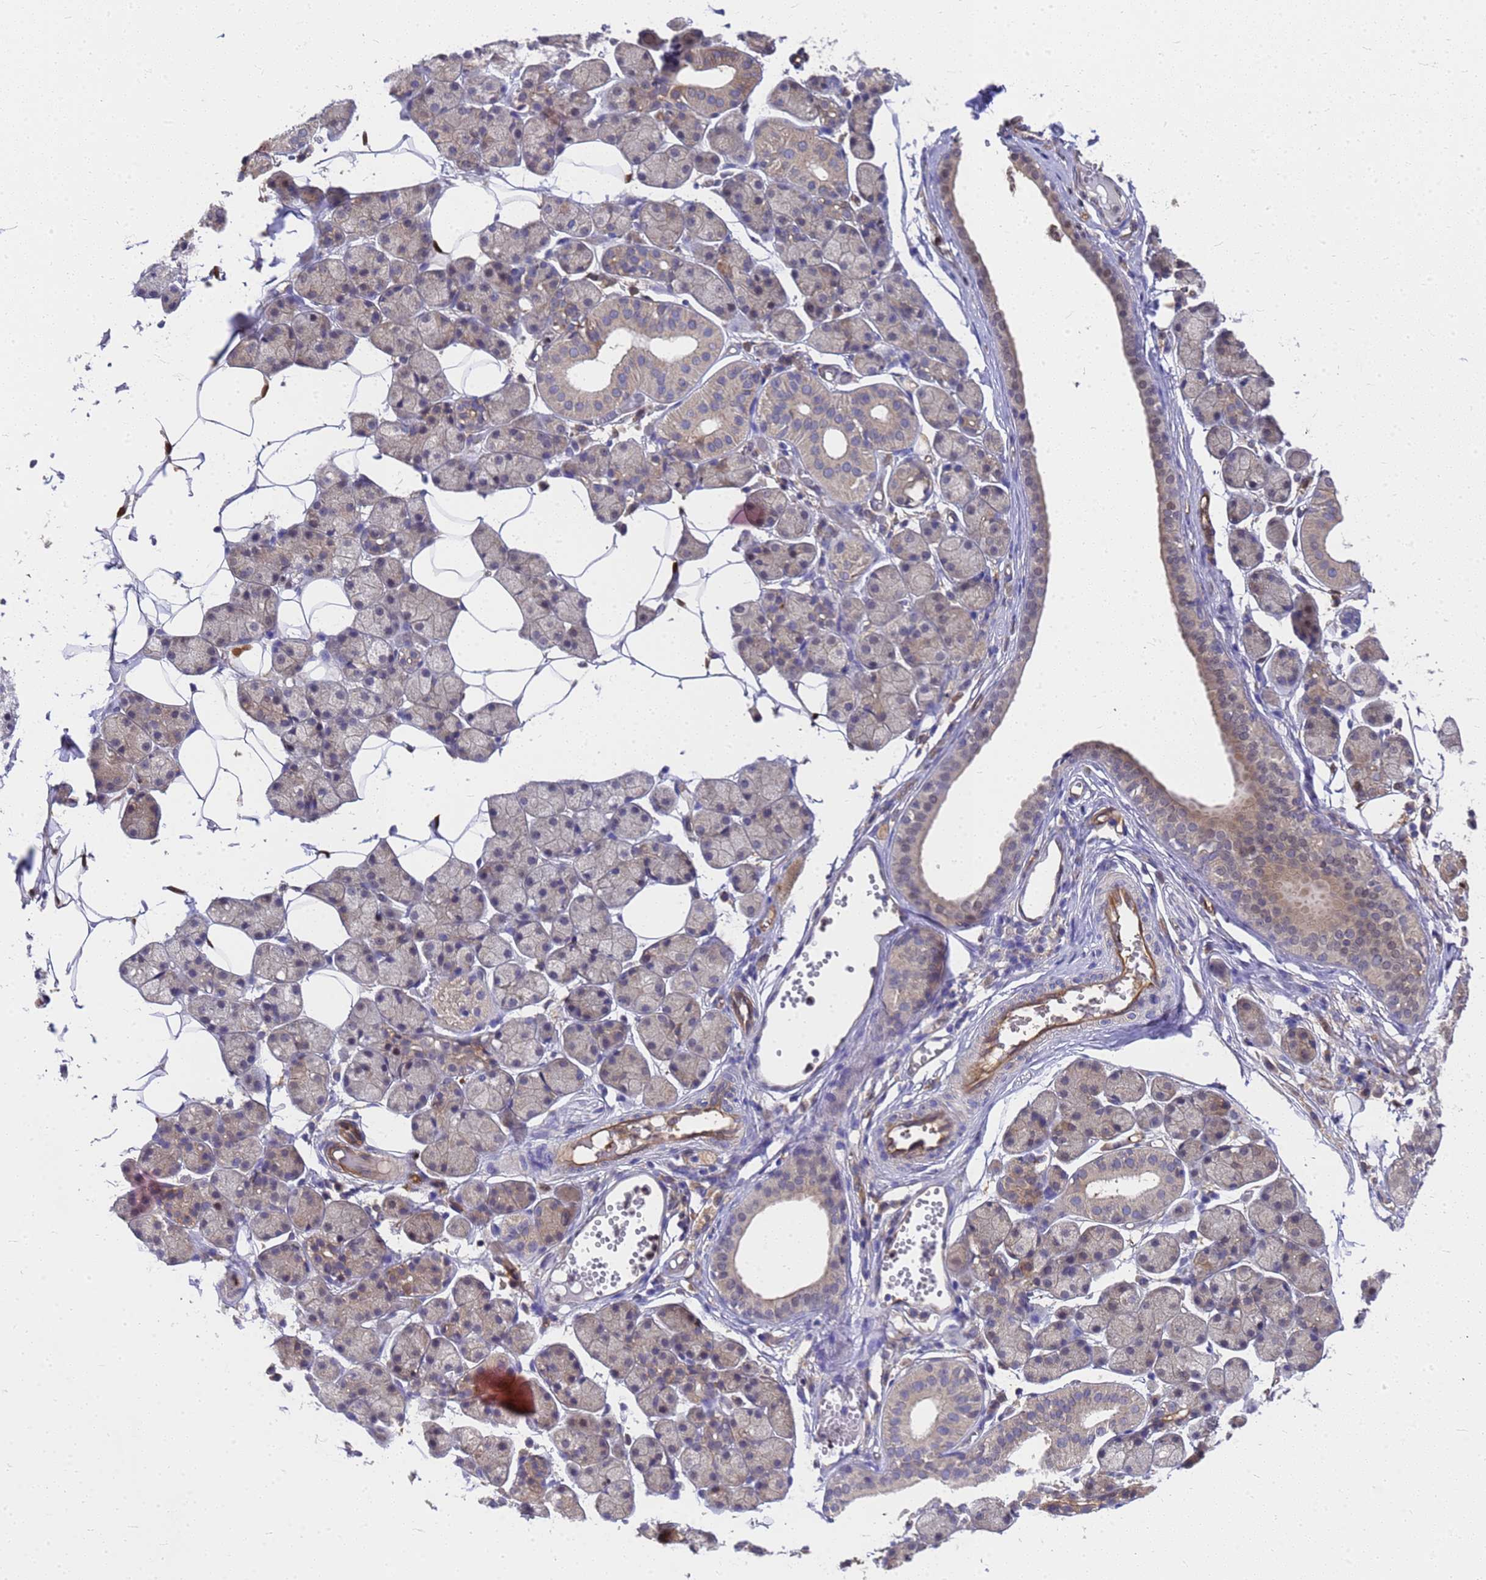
{"staining": {"intensity": "weak", "quantity": "25%-75%", "location": "cytoplasmic/membranous"}, "tissue": "salivary gland", "cell_type": "Glandular cells", "image_type": "normal", "snomed": [{"axis": "morphology", "description": "Normal tissue, NOS"}, {"axis": "topography", "description": "Salivary gland"}], "caption": "Weak cytoplasmic/membranous positivity is identified in approximately 25%-75% of glandular cells in normal salivary gland. (Stains: DAB in brown, nuclei in blue, Microscopy: brightfield microscopy at high magnification).", "gene": "SLC35E2B", "patient": {"sex": "female", "age": 33}}